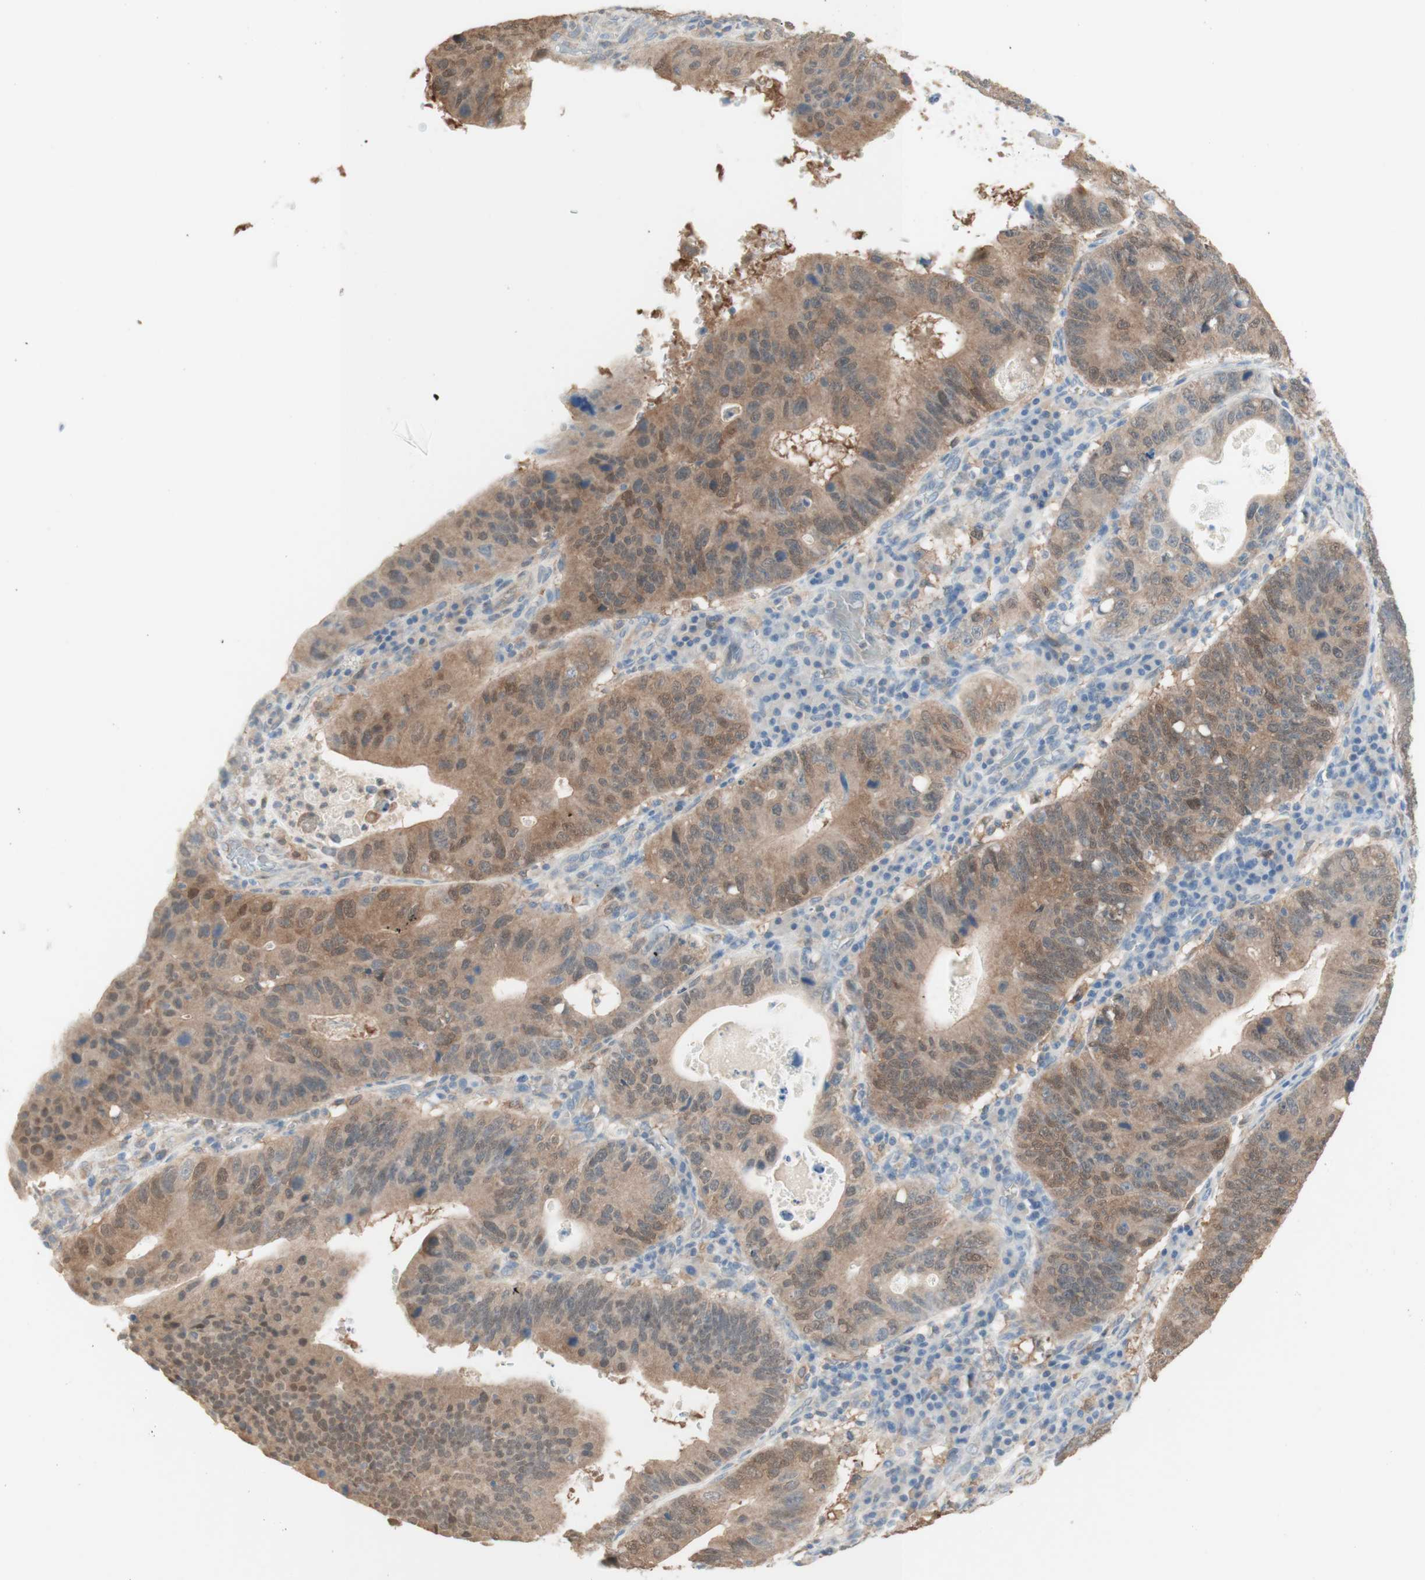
{"staining": {"intensity": "weak", "quantity": ">75%", "location": "cytoplasmic/membranous"}, "tissue": "stomach cancer", "cell_type": "Tumor cells", "image_type": "cancer", "snomed": [{"axis": "morphology", "description": "Adenocarcinoma, NOS"}, {"axis": "topography", "description": "Stomach"}], "caption": "This micrograph demonstrates immunohistochemistry staining of stomach cancer (adenocarcinoma), with low weak cytoplasmic/membranous staining in about >75% of tumor cells.", "gene": "COMT", "patient": {"sex": "male", "age": 59}}